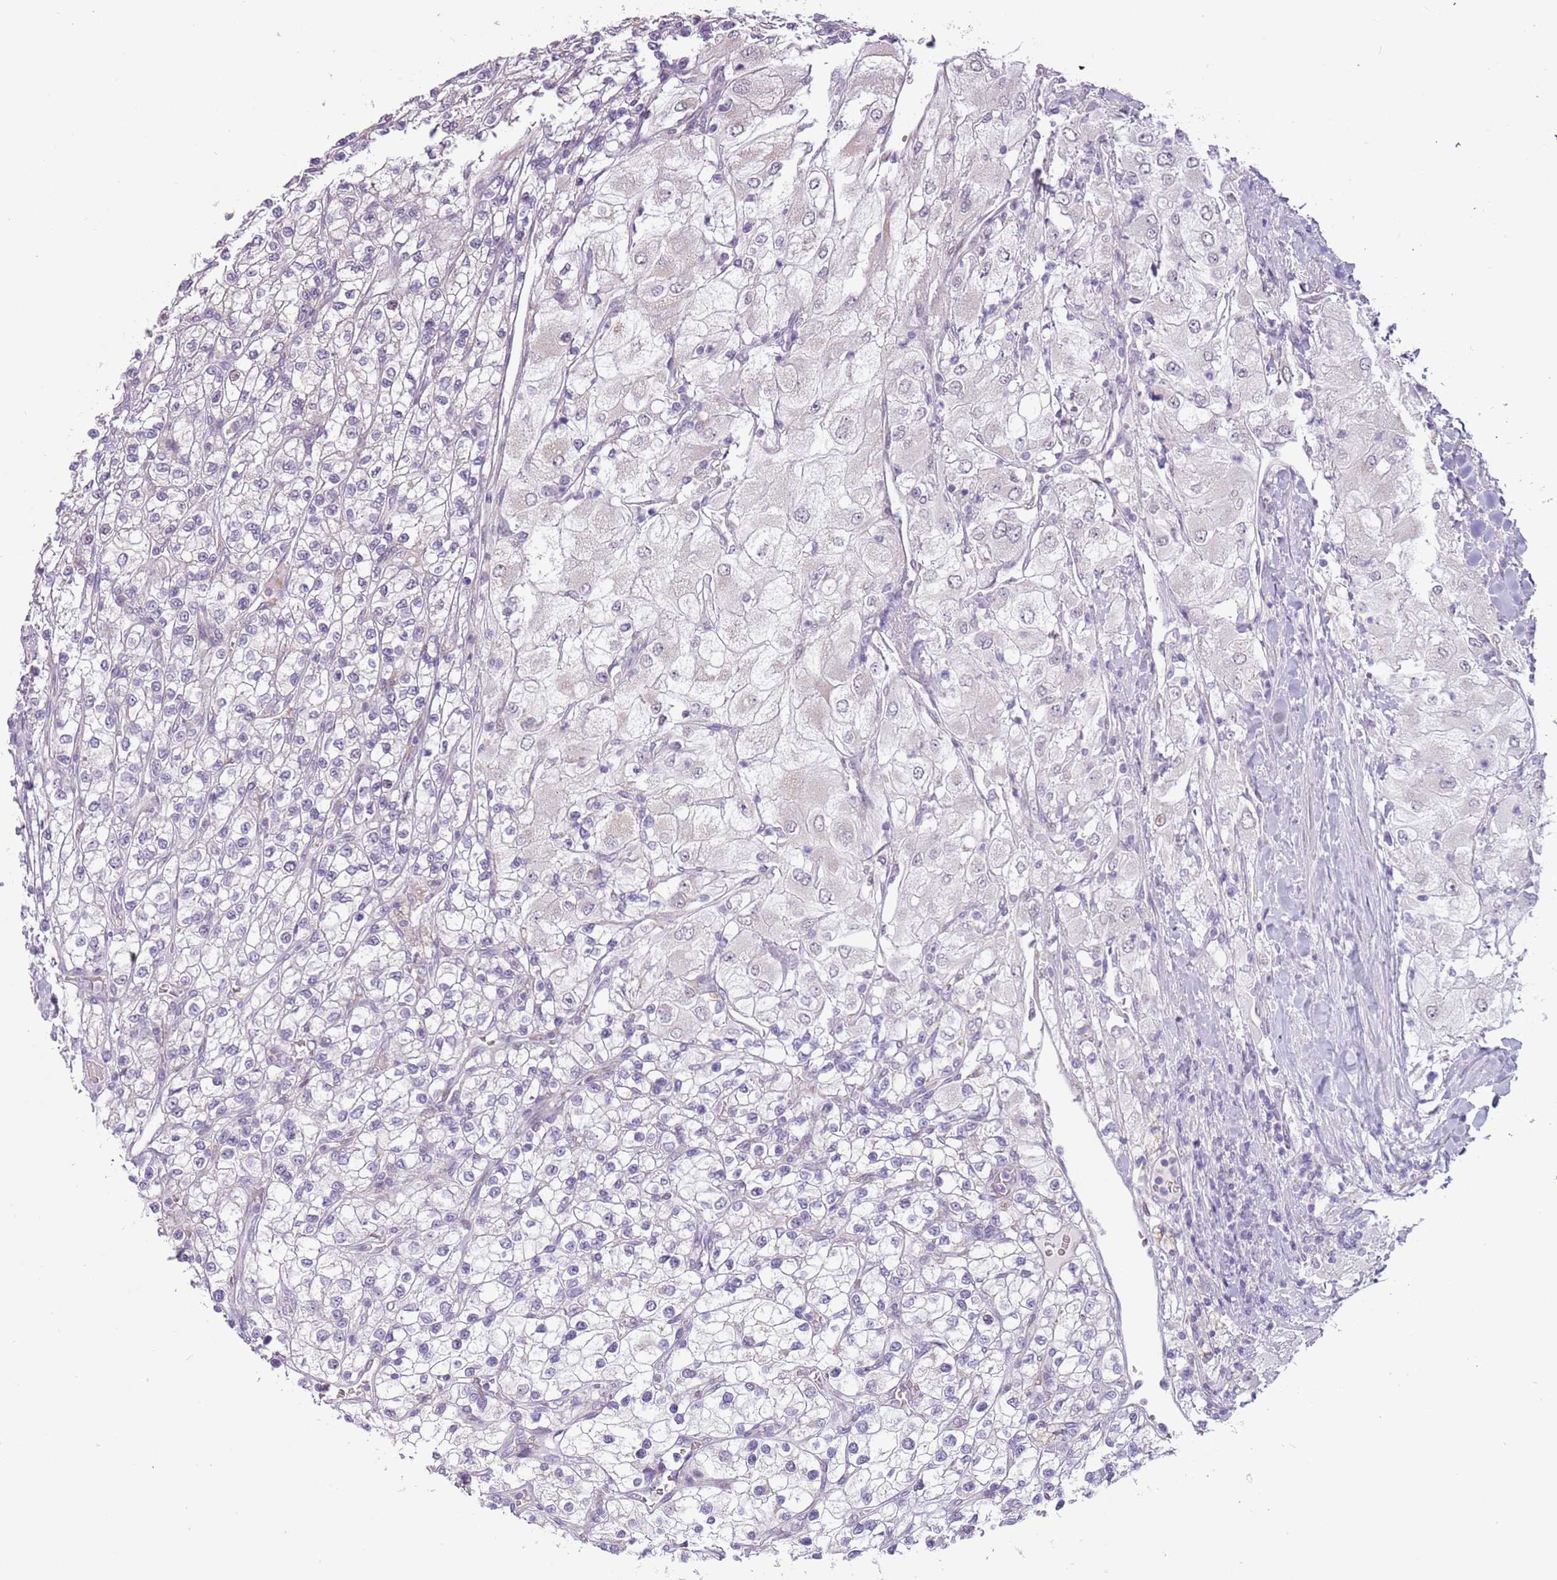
{"staining": {"intensity": "negative", "quantity": "none", "location": "none"}, "tissue": "renal cancer", "cell_type": "Tumor cells", "image_type": "cancer", "snomed": [{"axis": "morphology", "description": "Adenocarcinoma, NOS"}, {"axis": "topography", "description": "Kidney"}], "caption": "Adenocarcinoma (renal) stained for a protein using immunohistochemistry (IHC) shows no expression tumor cells.", "gene": "MLLT11", "patient": {"sex": "male", "age": 80}}